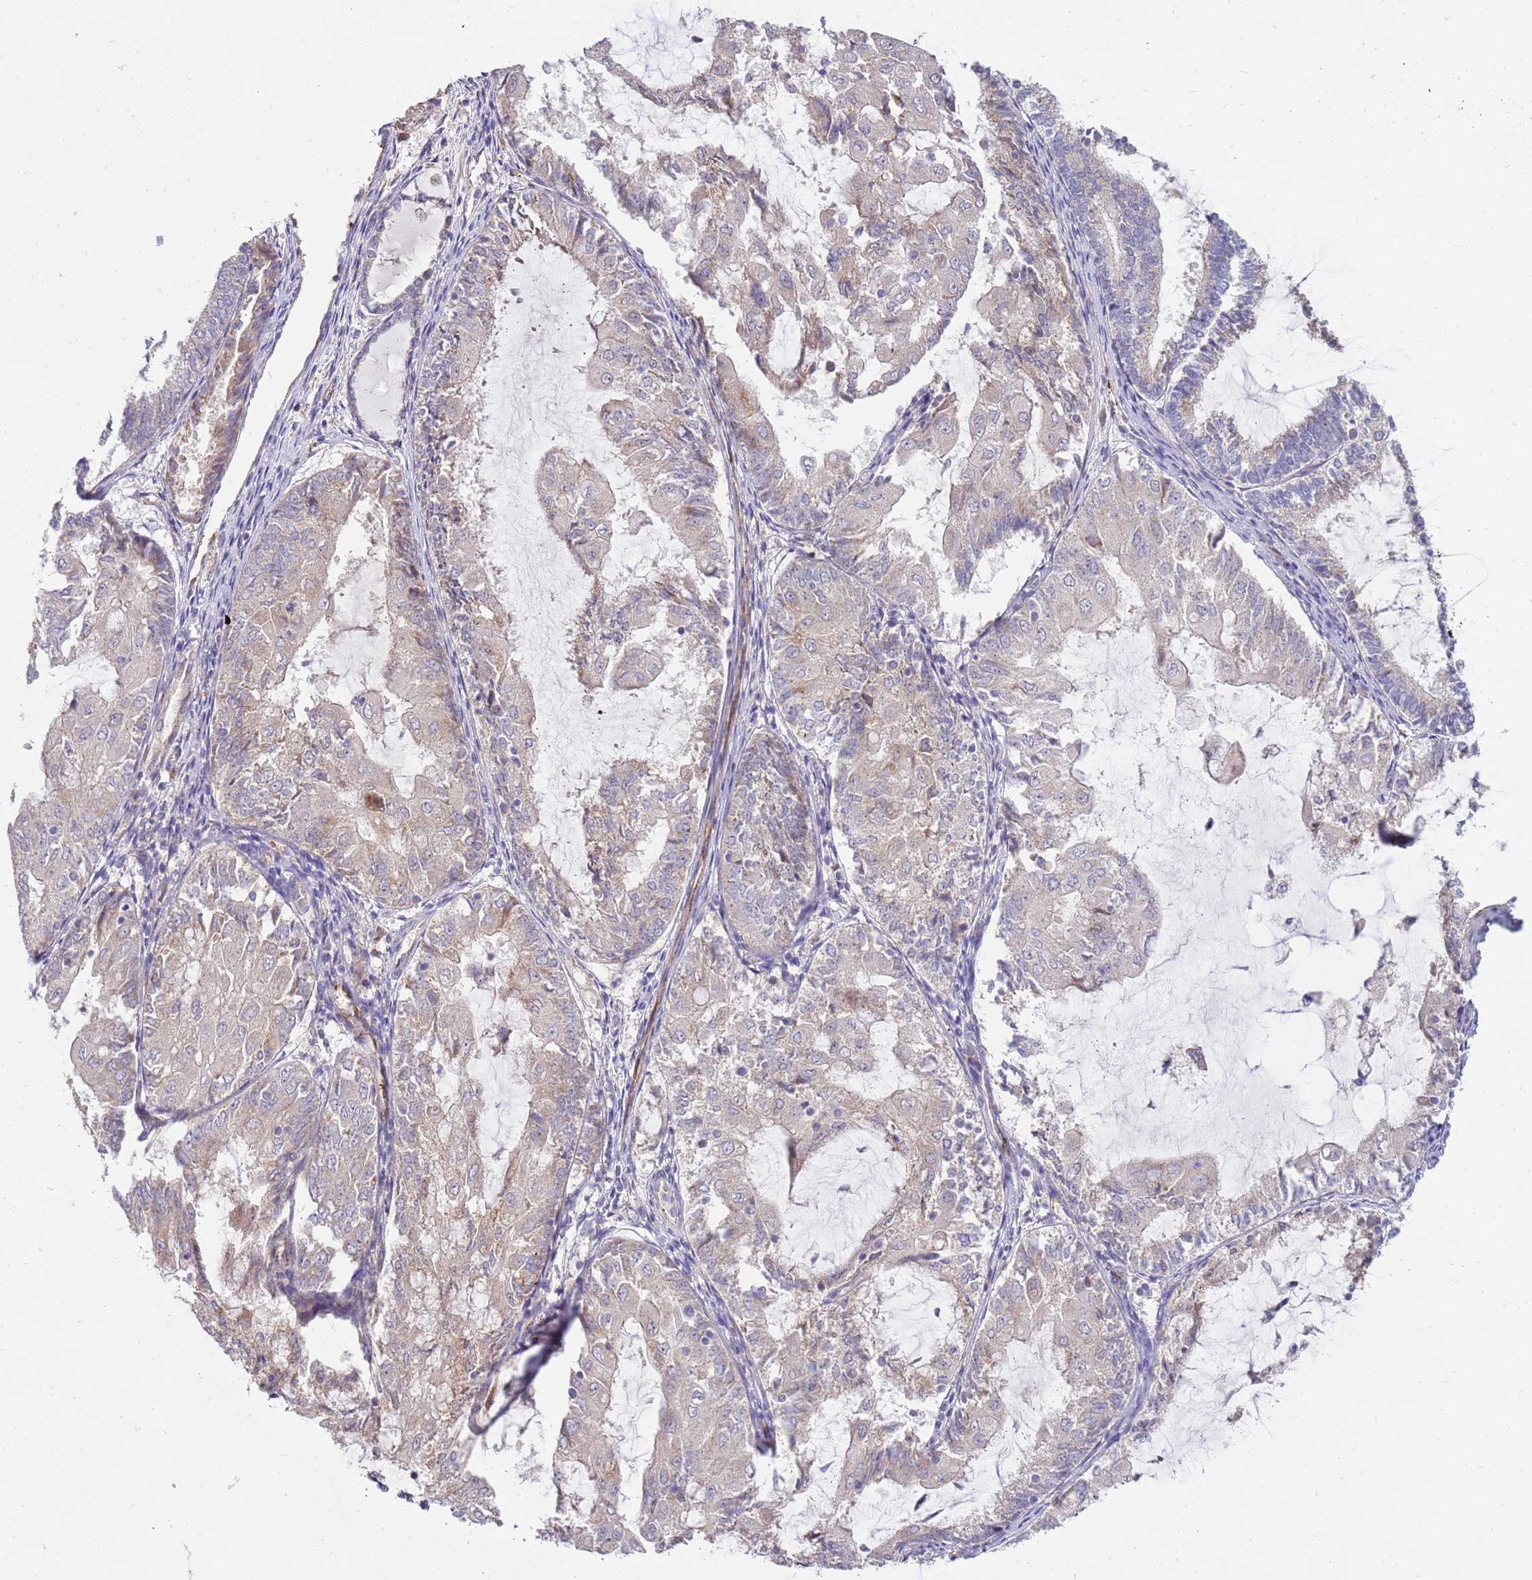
{"staining": {"intensity": "weak", "quantity": "<25%", "location": "cytoplasmic/membranous"}, "tissue": "endometrial cancer", "cell_type": "Tumor cells", "image_type": "cancer", "snomed": [{"axis": "morphology", "description": "Adenocarcinoma, NOS"}, {"axis": "topography", "description": "Endometrium"}], "caption": "Tumor cells show no significant protein expression in endometrial adenocarcinoma.", "gene": "NMUR2", "patient": {"sex": "female", "age": 81}}